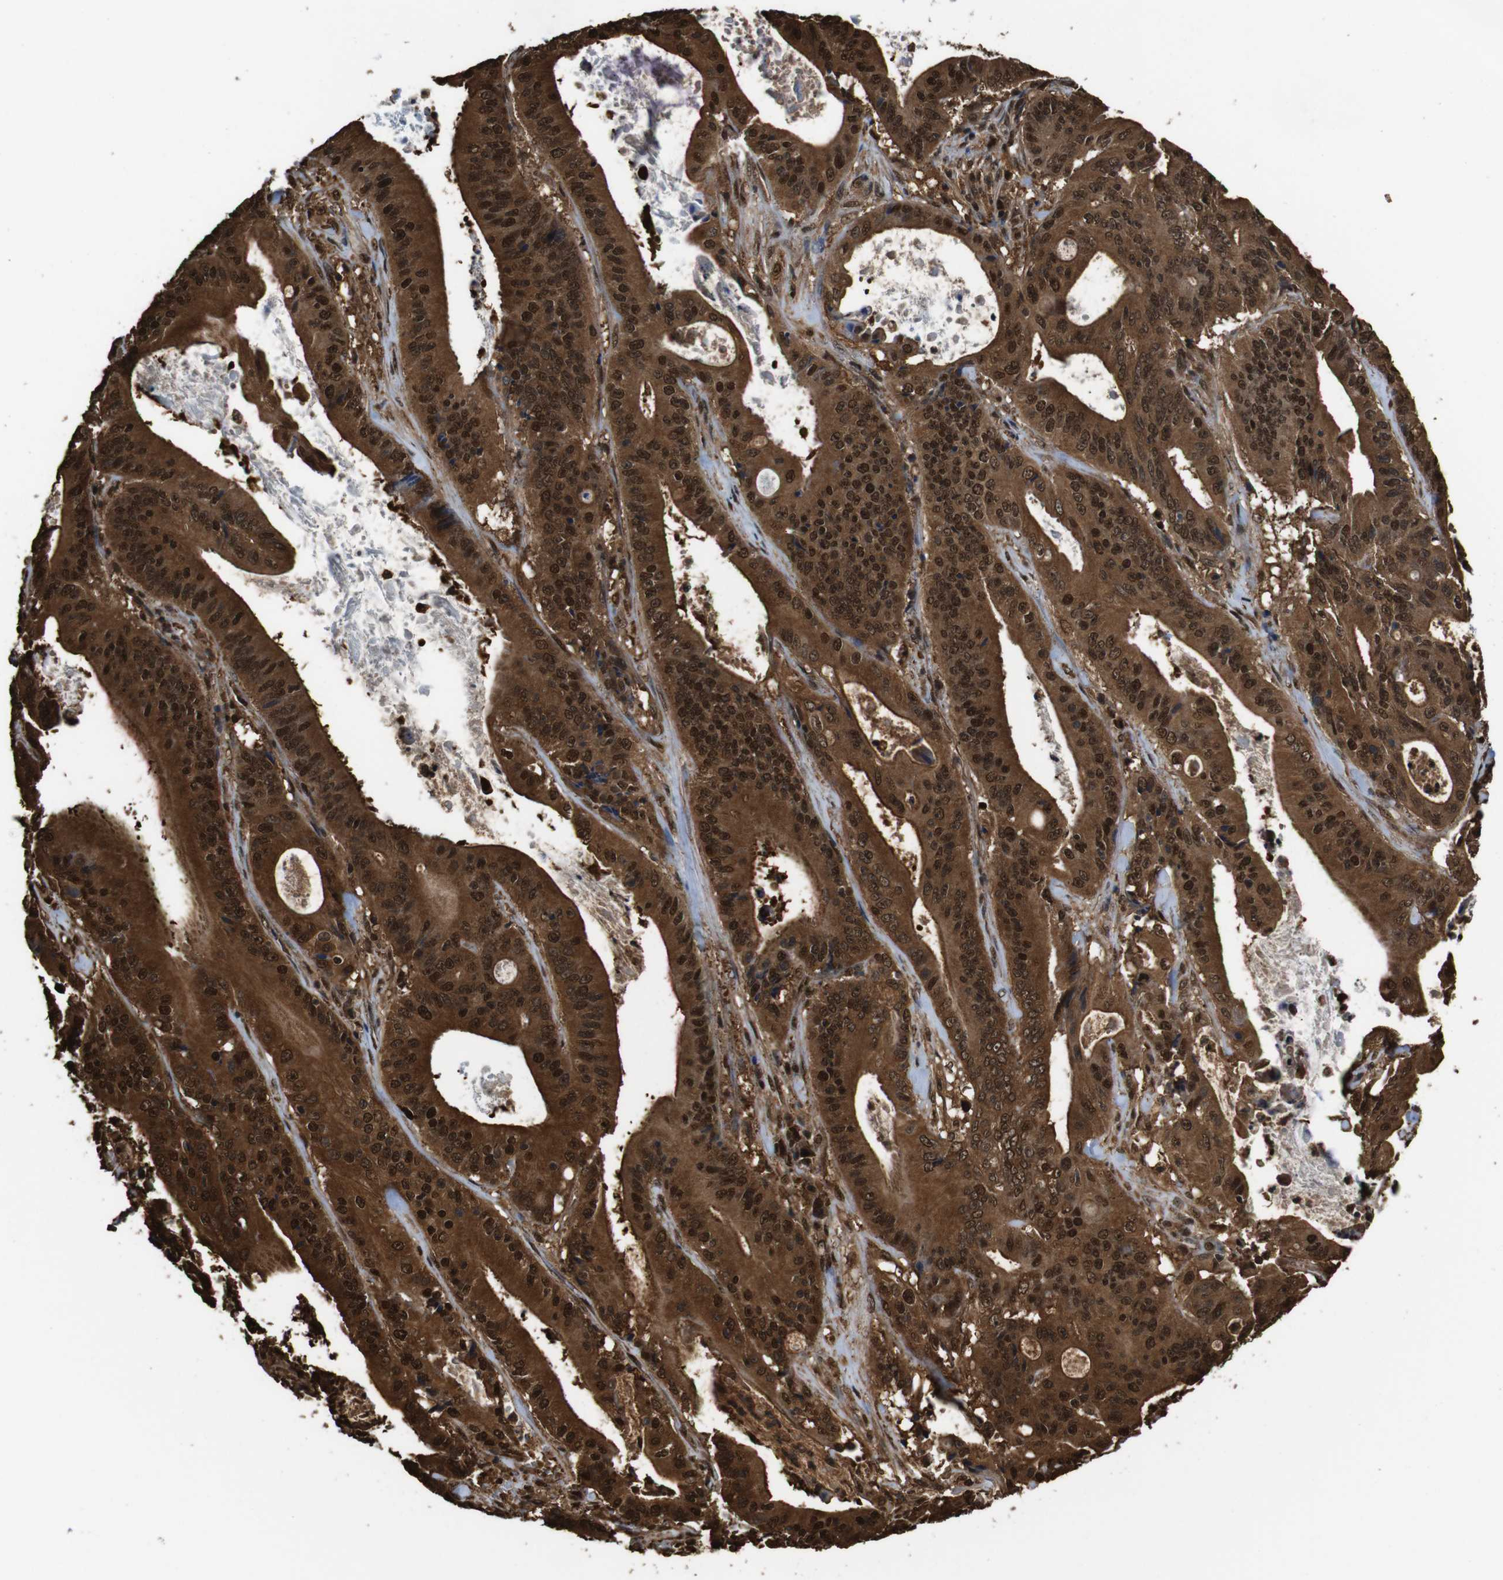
{"staining": {"intensity": "strong", "quantity": ">75%", "location": "cytoplasmic/membranous,nuclear"}, "tissue": "pancreatic cancer", "cell_type": "Tumor cells", "image_type": "cancer", "snomed": [{"axis": "morphology", "description": "Normal tissue, NOS"}, {"axis": "topography", "description": "Lymph node"}], "caption": "Protein staining shows strong cytoplasmic/membranous and nuclear staining in about >75% of tumor cells in pancreatic cancer.", "gene": "VCP", "patient": {"sex": "male", "age": 62}}